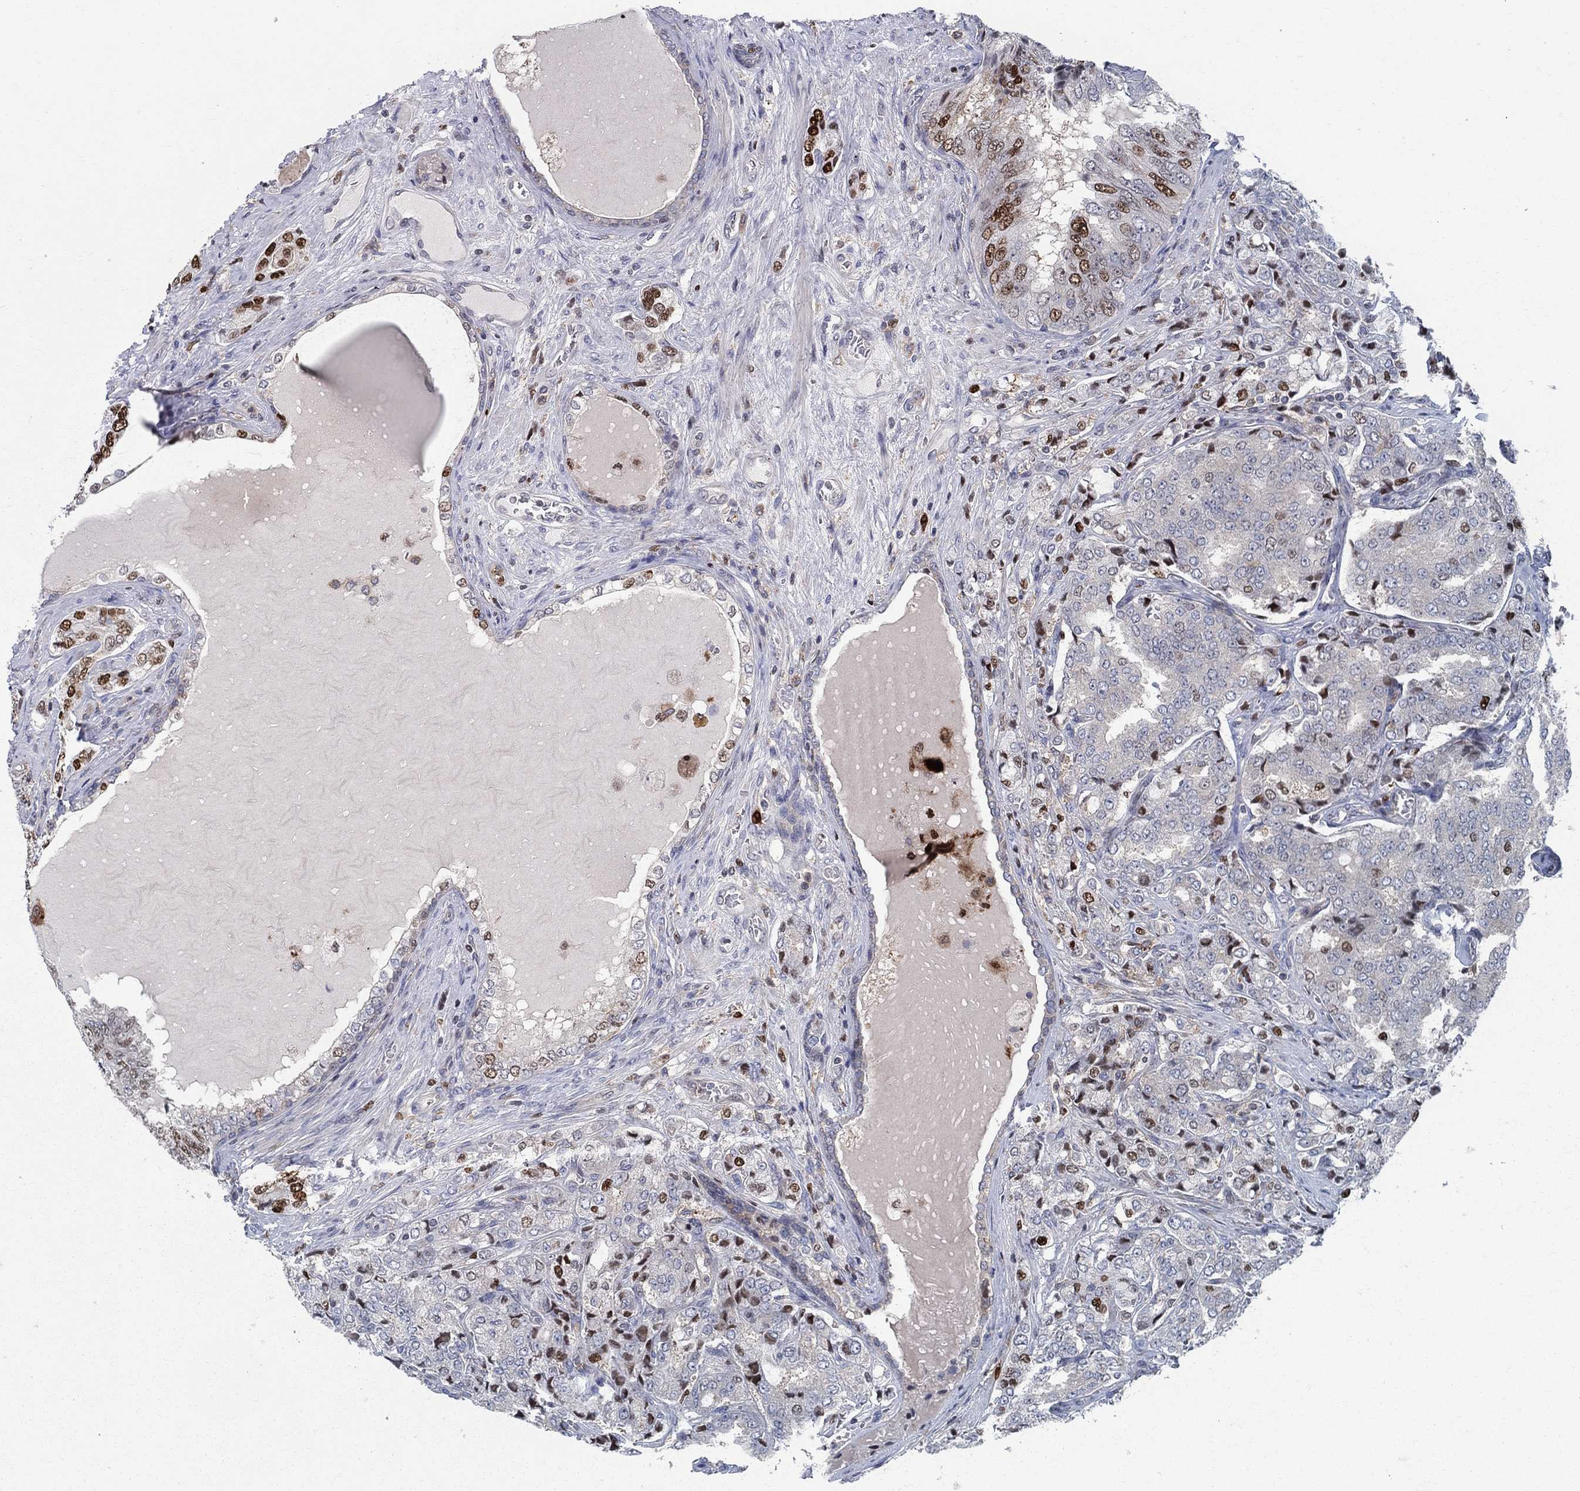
{"staining": {"intensity": "moderate", "quantity": "<25%", "location": "nuclear"}, "tissue": "prostate cancer", "cell_type": "Tumor cells", "image_type": "cancer", "snomed": [{"axis": "morphology", "description": "Adenocarcinoma, NOS"}, {"axis": "topography", "description": "Prostate"}], "caption": "Immunohistochemistry of human prostate cancer shows low levels of moderate nuclear expression in approximately <25% of tumor cells.", "gene": "ZNHIT3", "patient": {"sex": "male", "age": 65}}